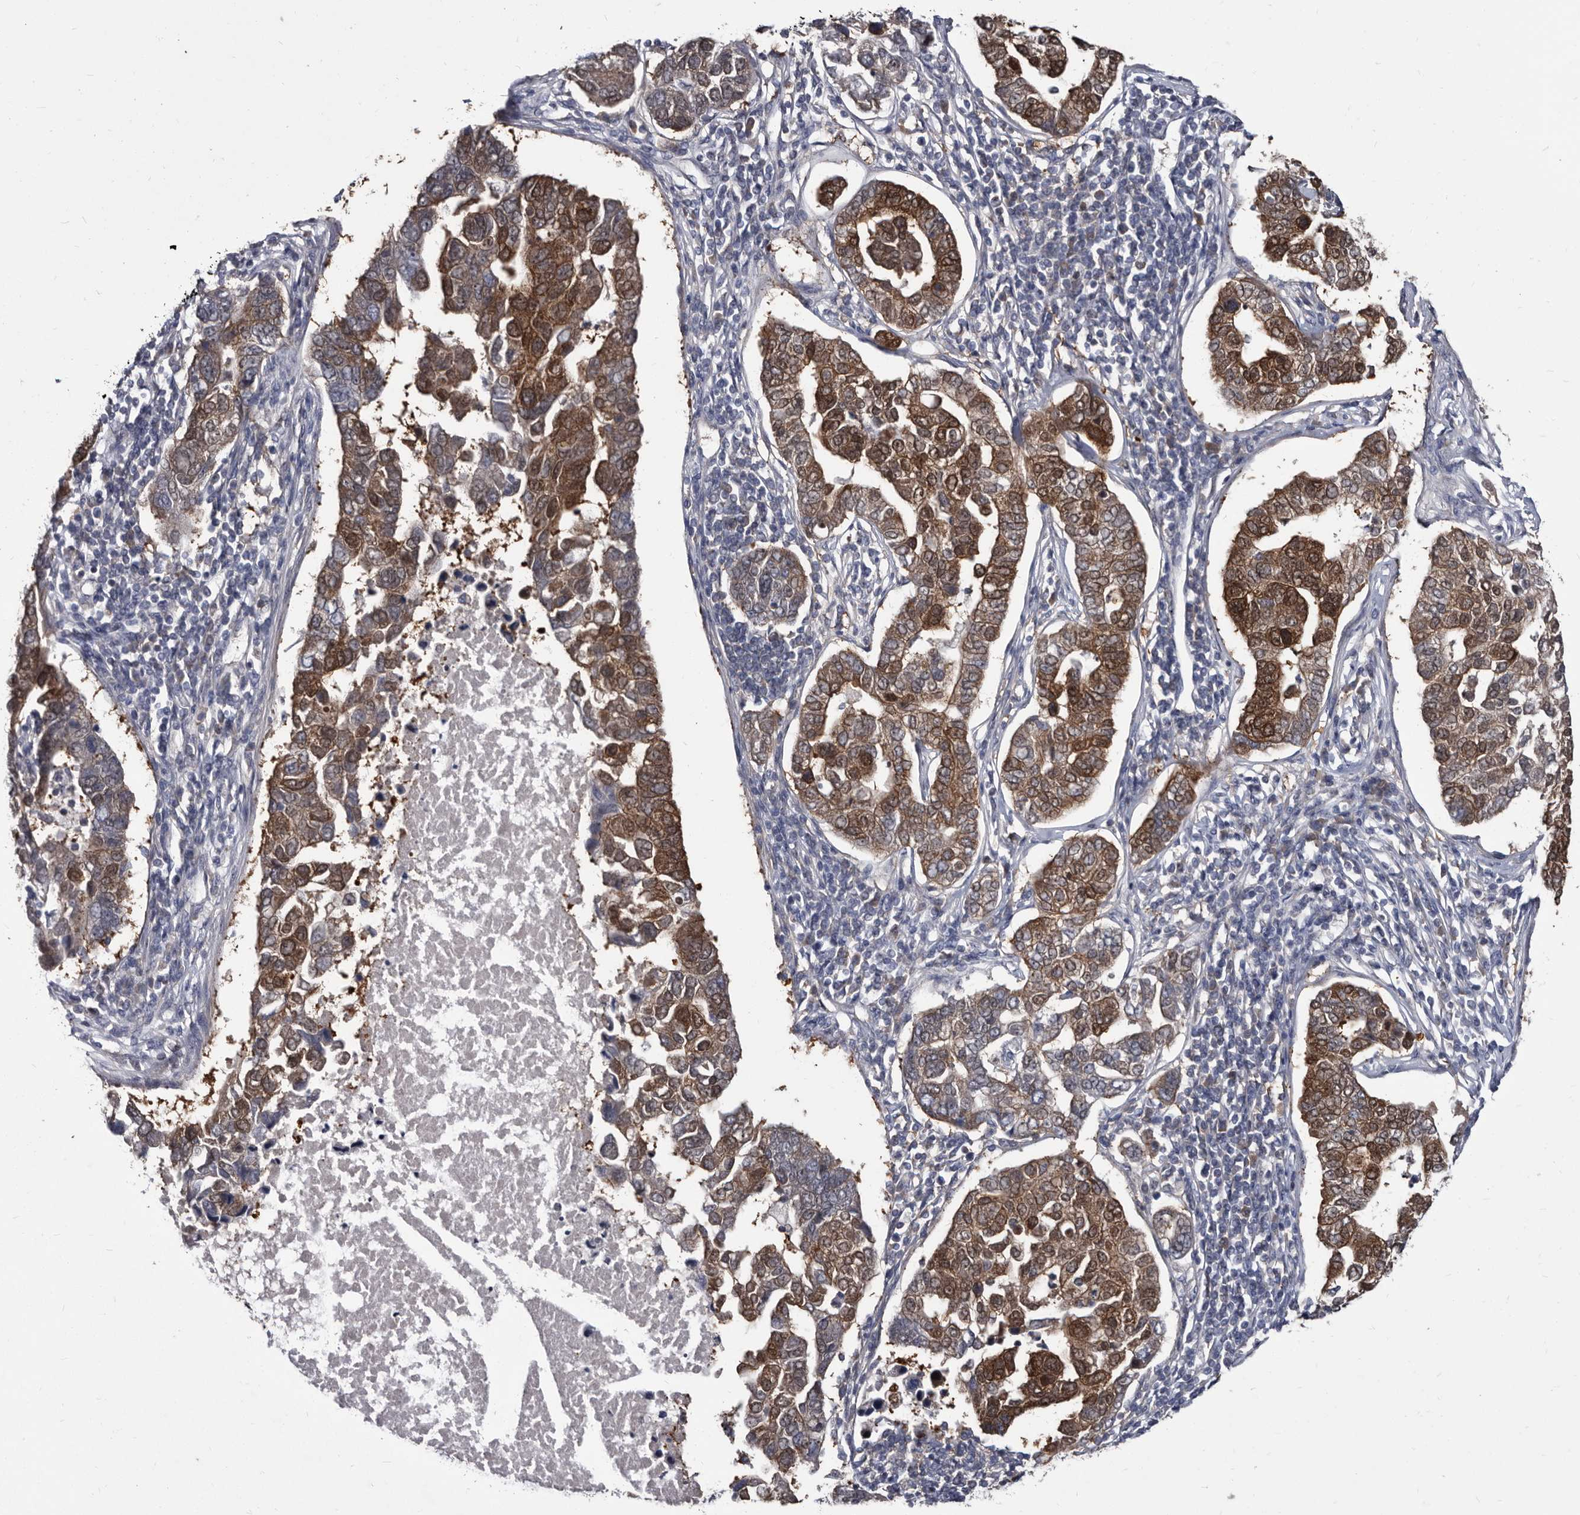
{"staining": {"intensity": "strong", "quantity": ">75%", "location": "cytoplasmic/membranous"}, "tissue": "pancreatic cancer", "cell_type": "Tumor cells", "image_type": "cancer", "snomed": [{"axis": "morphology", "description": "Adenocarcinoma, NOS"}, {"axis": "topography", "description": "Pancreas"}], "caption": "A brown stain shows strong cytoplasmic/membranous expression of a protein in human adenocarcinoma (pancreatic) tumor cells.", "gene": "ABCF2", "patient": {"sex": "female", "age": 61}}